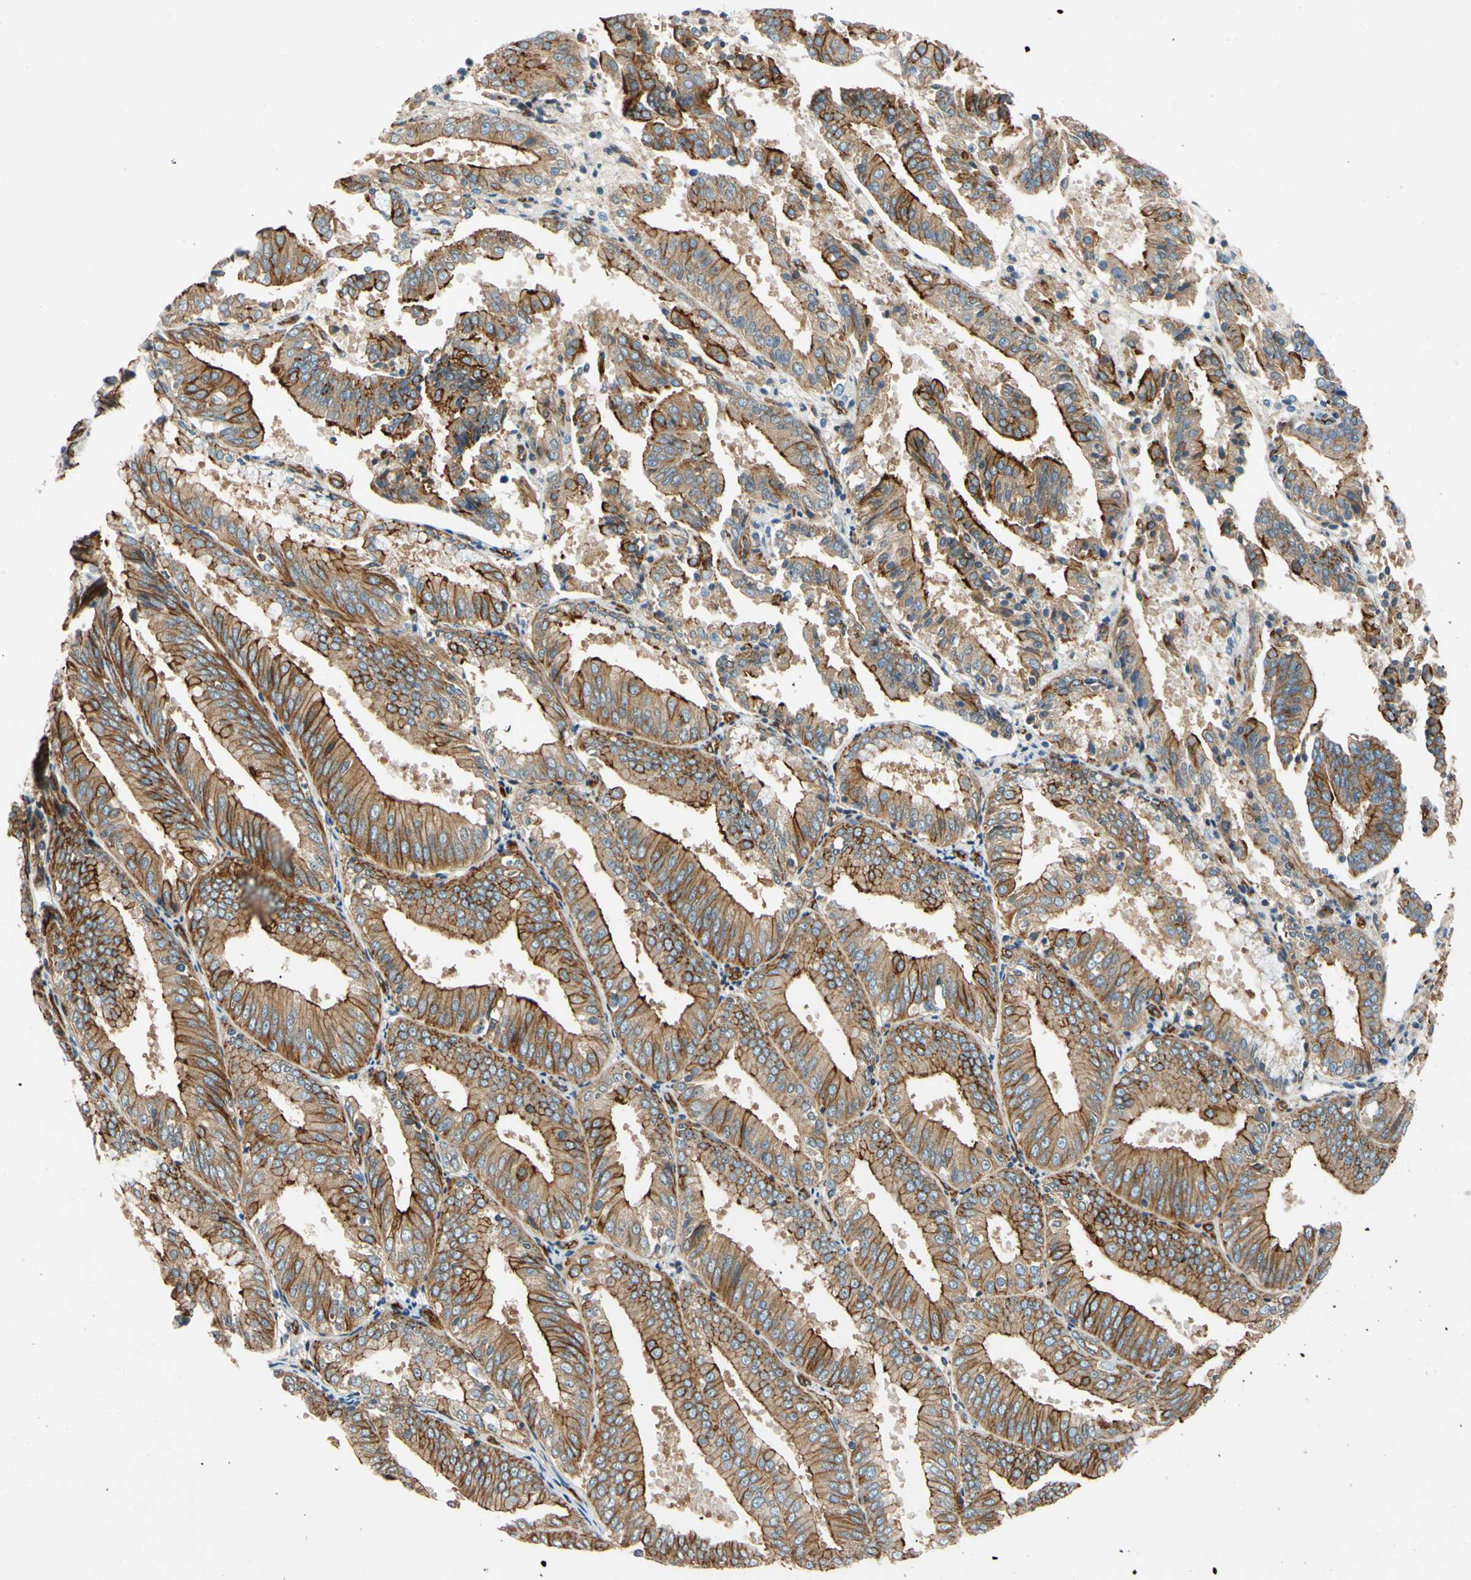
{"staining": {"intensity": "strong", "quantity": ">75%", "location": "cytoplasmic/membranous"}, "tissue": "endometrial cancer", "cell_type": "Tumor cells", "image_type": "cancer", "snomed": [{"axis": "morphology", "description": "Adenocarcinoma, NOS"}, {"axis": "topography", "description": "Endometrium"}], "caption": "Immunohistochemical staining of adenocarcinoma (endometrial) reveals high levels of strong cytoplasmic/membranous expression in approximately >75% of tumor cells.", "gene": "SPTAN1", "patient": {"sex": "female", "age": 63}}